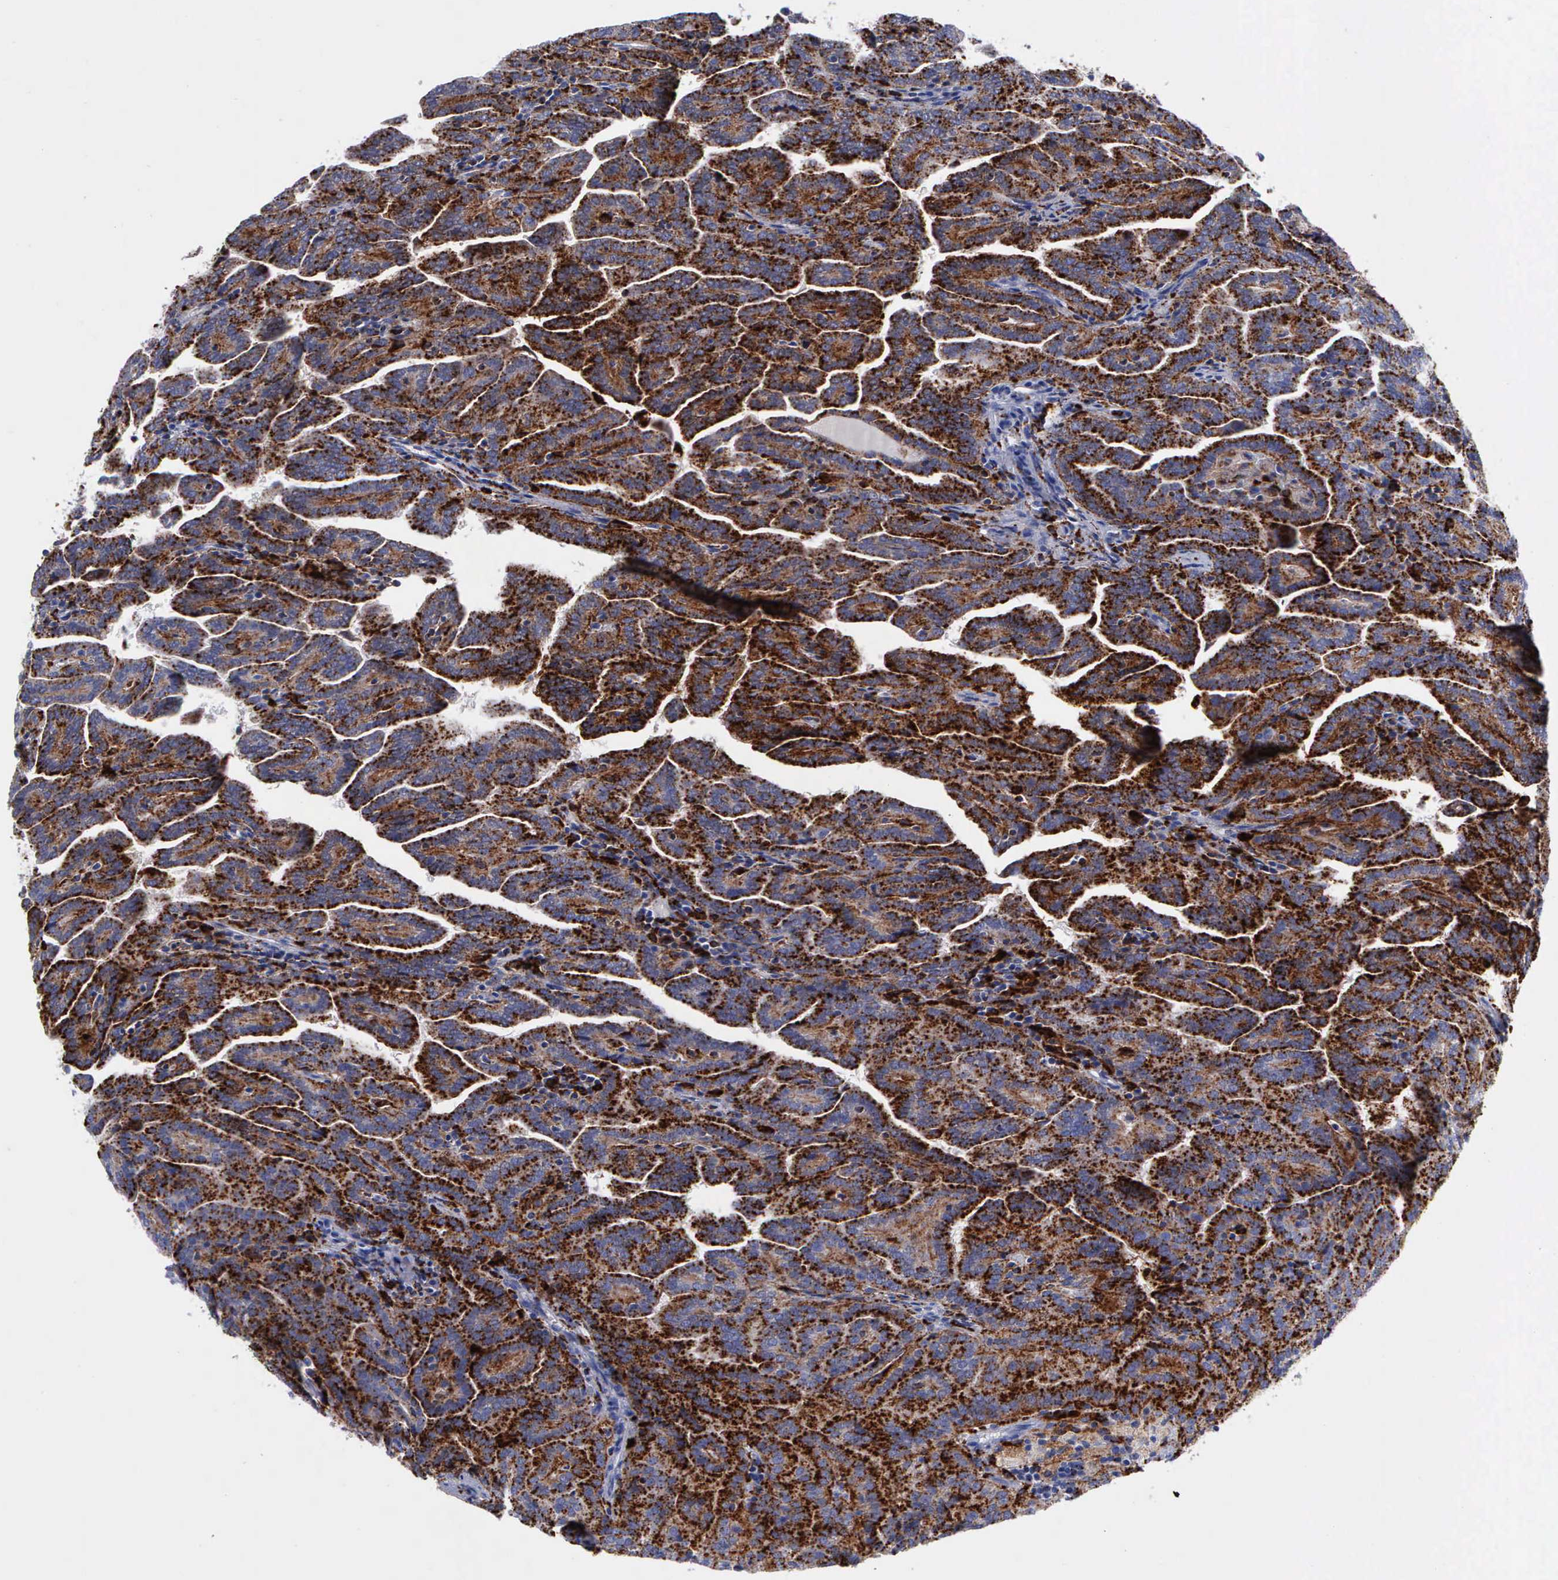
{"staining": {"intensity": "strong", "quantity": ">75%", "location": "cytoplasmic/membranous"}, "tissue": "renal cancer", "cell_type": "Tumor cells", "image_type": "cancer", "snomed": [{"axis": "morphology", "description": "Adenocarcinoma, NOS"}, {"axis": "topography", "description": "Kidney"}], "caption": "This is a micrograph of IHC staining of adenocarcinoma (renal), which shows strong positivity in the cytoplasmic/membranous of tumor cells.", "gene": "CTSH", "patient": {"sex": "male", "age": 61}}